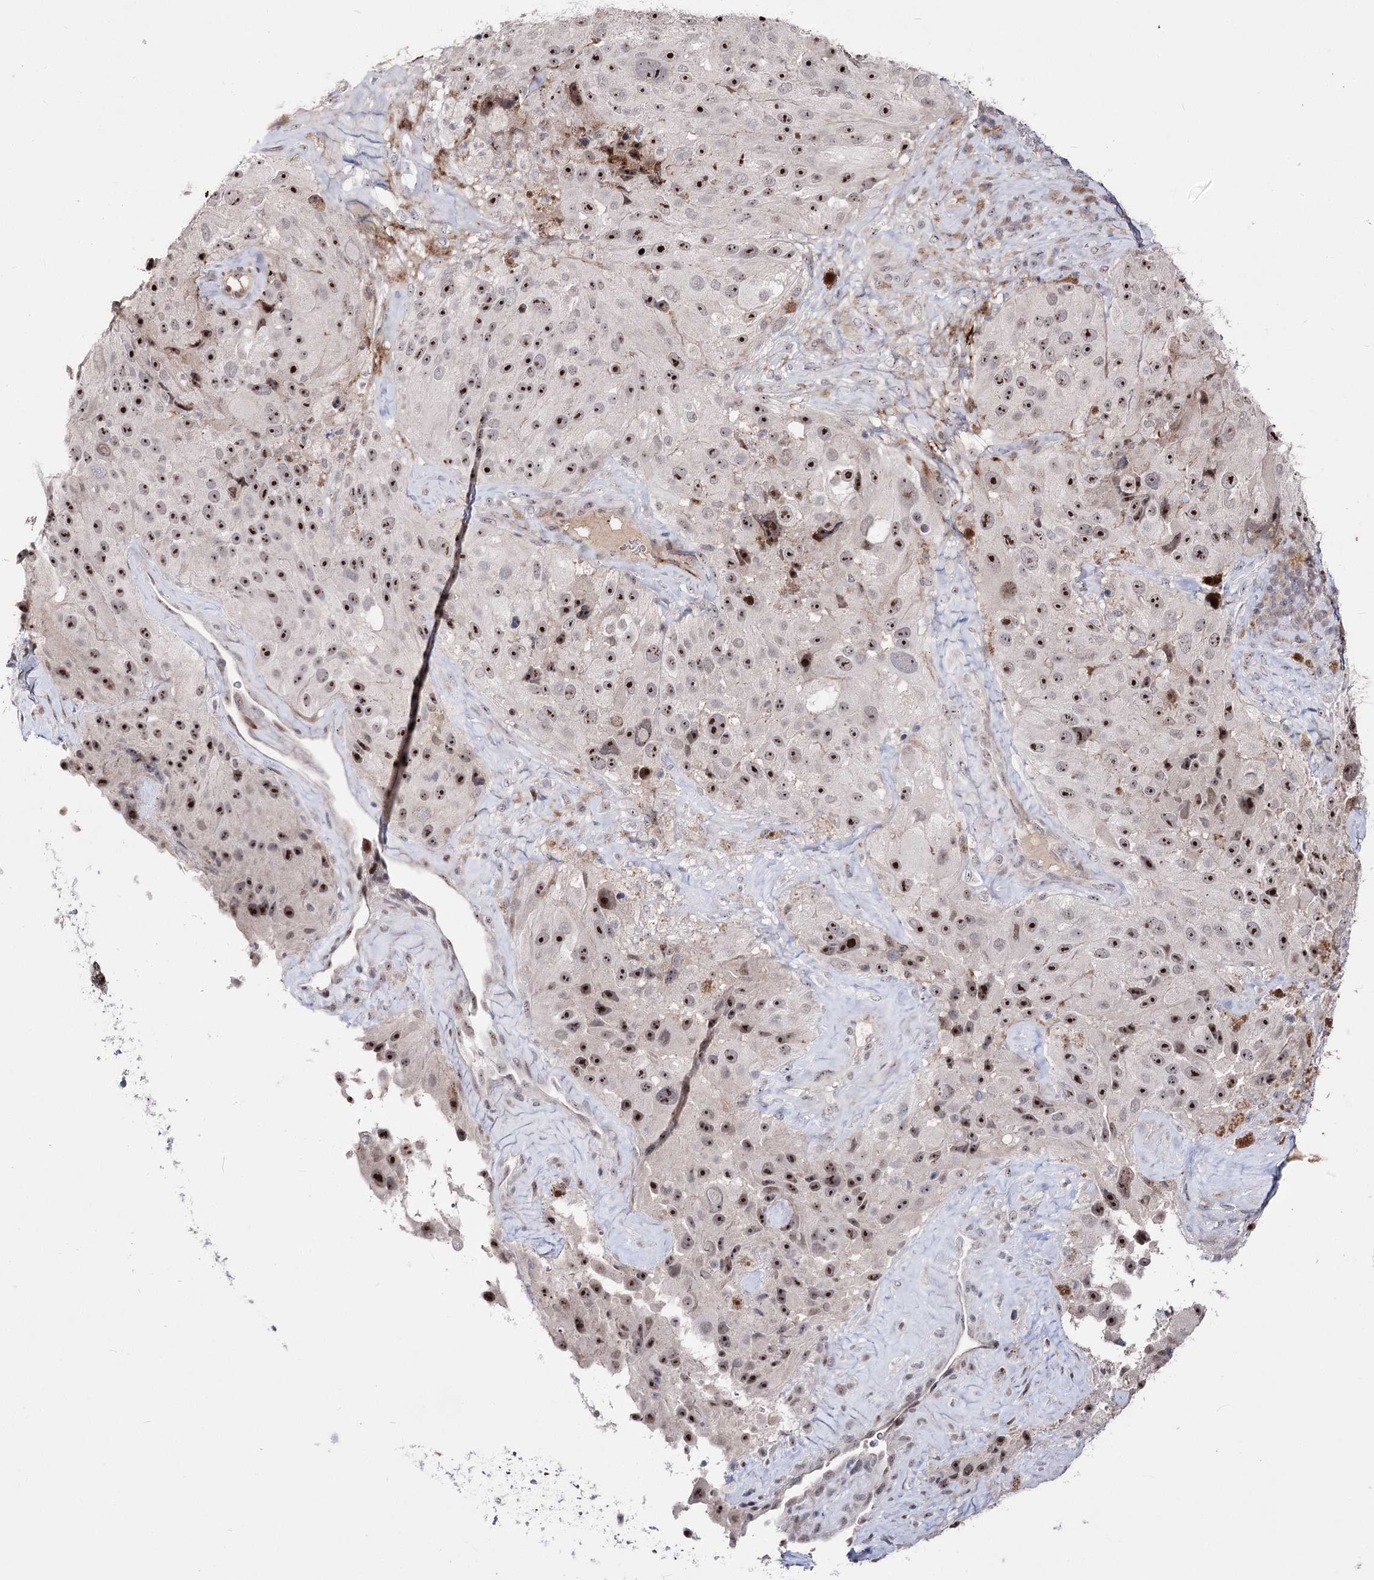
{"staining": {"intensity": "strong", "quantity": ">75%", "location": "nuclear"}, "tissue": "melanoma", "cell_type": "Tumor cells", "image_type": "cancer", "snomed": [{"axis": "morphology", "description": "Malignant melanoma, Metastatic site"}, {"axis": "topography", "description": "Lymph node"}], "caption": "IHC of human melanoma displays high levels of strong nuclear staining in about >75% of tumor cells.", "gene": "STOX1", "patient": {"sex": "male", "age": 62}}